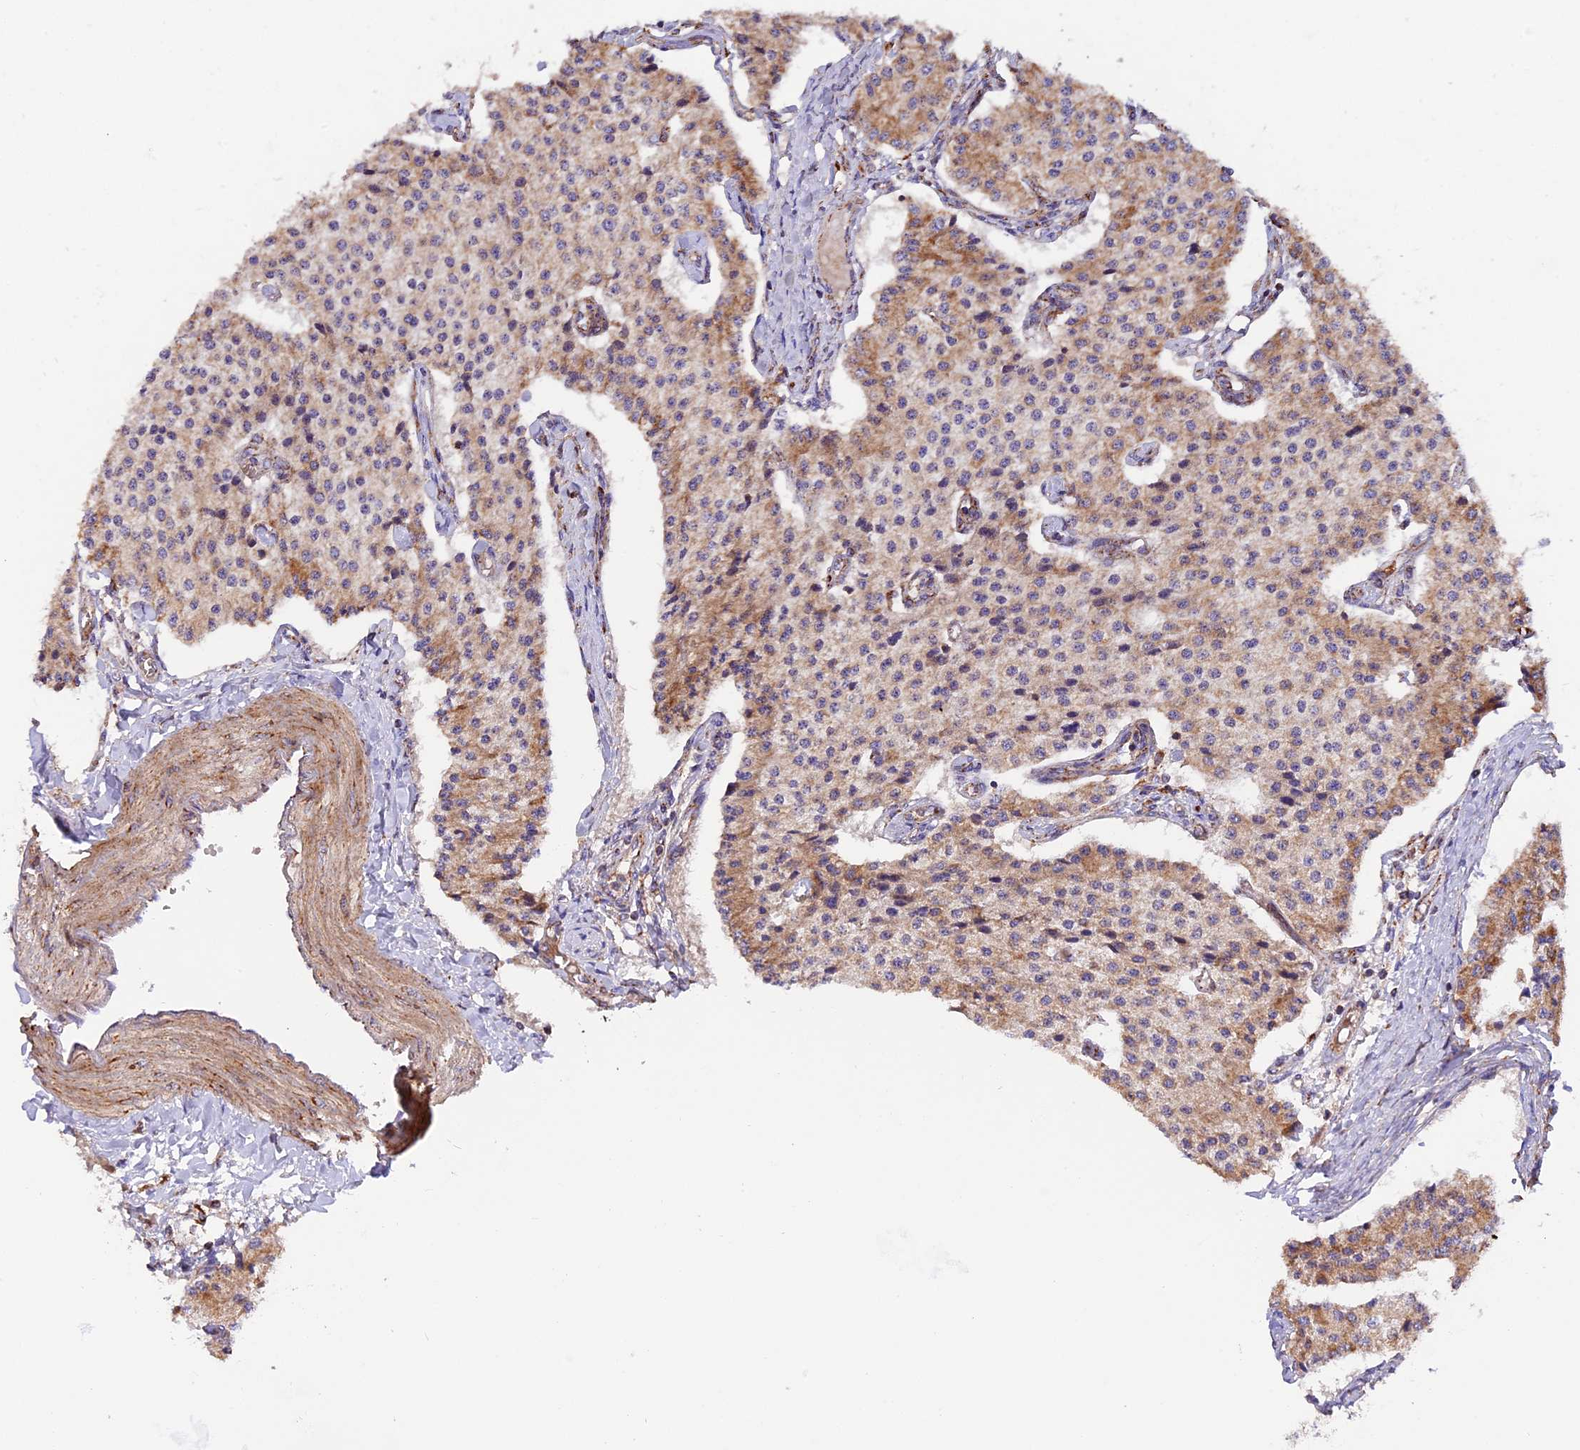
{"staining": {"intensity": "moderate", "quantity": "25%-75%", "location": "cytoplasmic/membranous"}, "tissue": "carcinoid", "cell_type": "Tumor cells", "image_type": "cancer", "snomed": [{"axis": "morphology", "description": "Carcinoid, malignant, NOS"}, {"axis": "topography", "description": "Colon"}], "caption": "Immunohistochemistry (IHC) photomicrograph of human malignant carcinoid stained for a protein (brown), which reveals medium levels of moderate cytoplasmic/membranous staining in approximately 25%-75% of tumor cells.", "gene": "NDUFA8", "patient": {"sex": "female", "age": 52}}